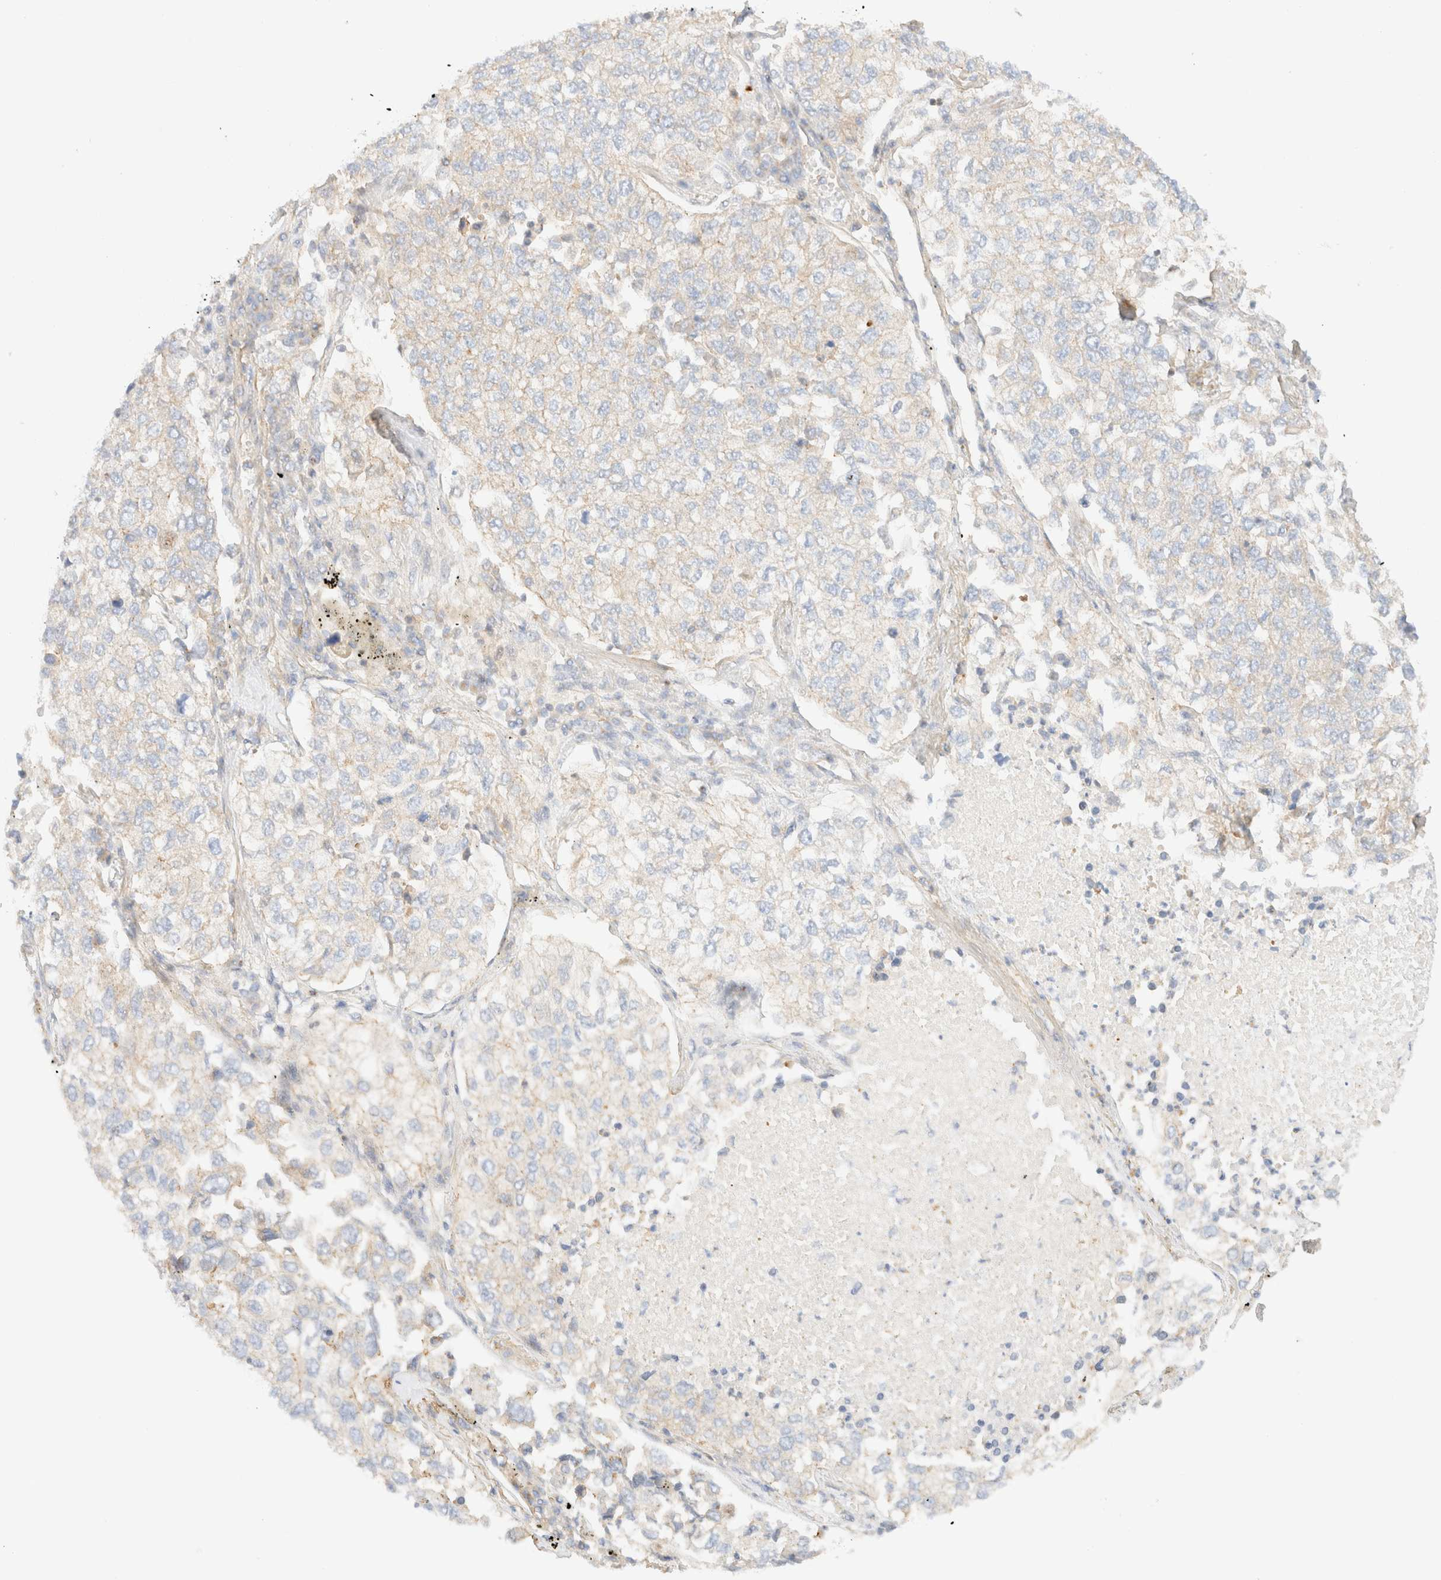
{"staining": {"intensity": "weak", "quantity": "<25%", "location": "cytoplasmic/membranous"}, "tissue": "lung cancer", "cell_type": "Tumor cells", "image_type": "cancer", "snomed": [{"axis": "morphology", "description": "Adenocarcinoma, NOS"}, {"axis": "topography", "description": "Lung"}], "caption": "IHC of lung cancer reveals no staining in tumor cells.", "gene": "MYO10", "patient": {"sex": "male", "age": 63}}